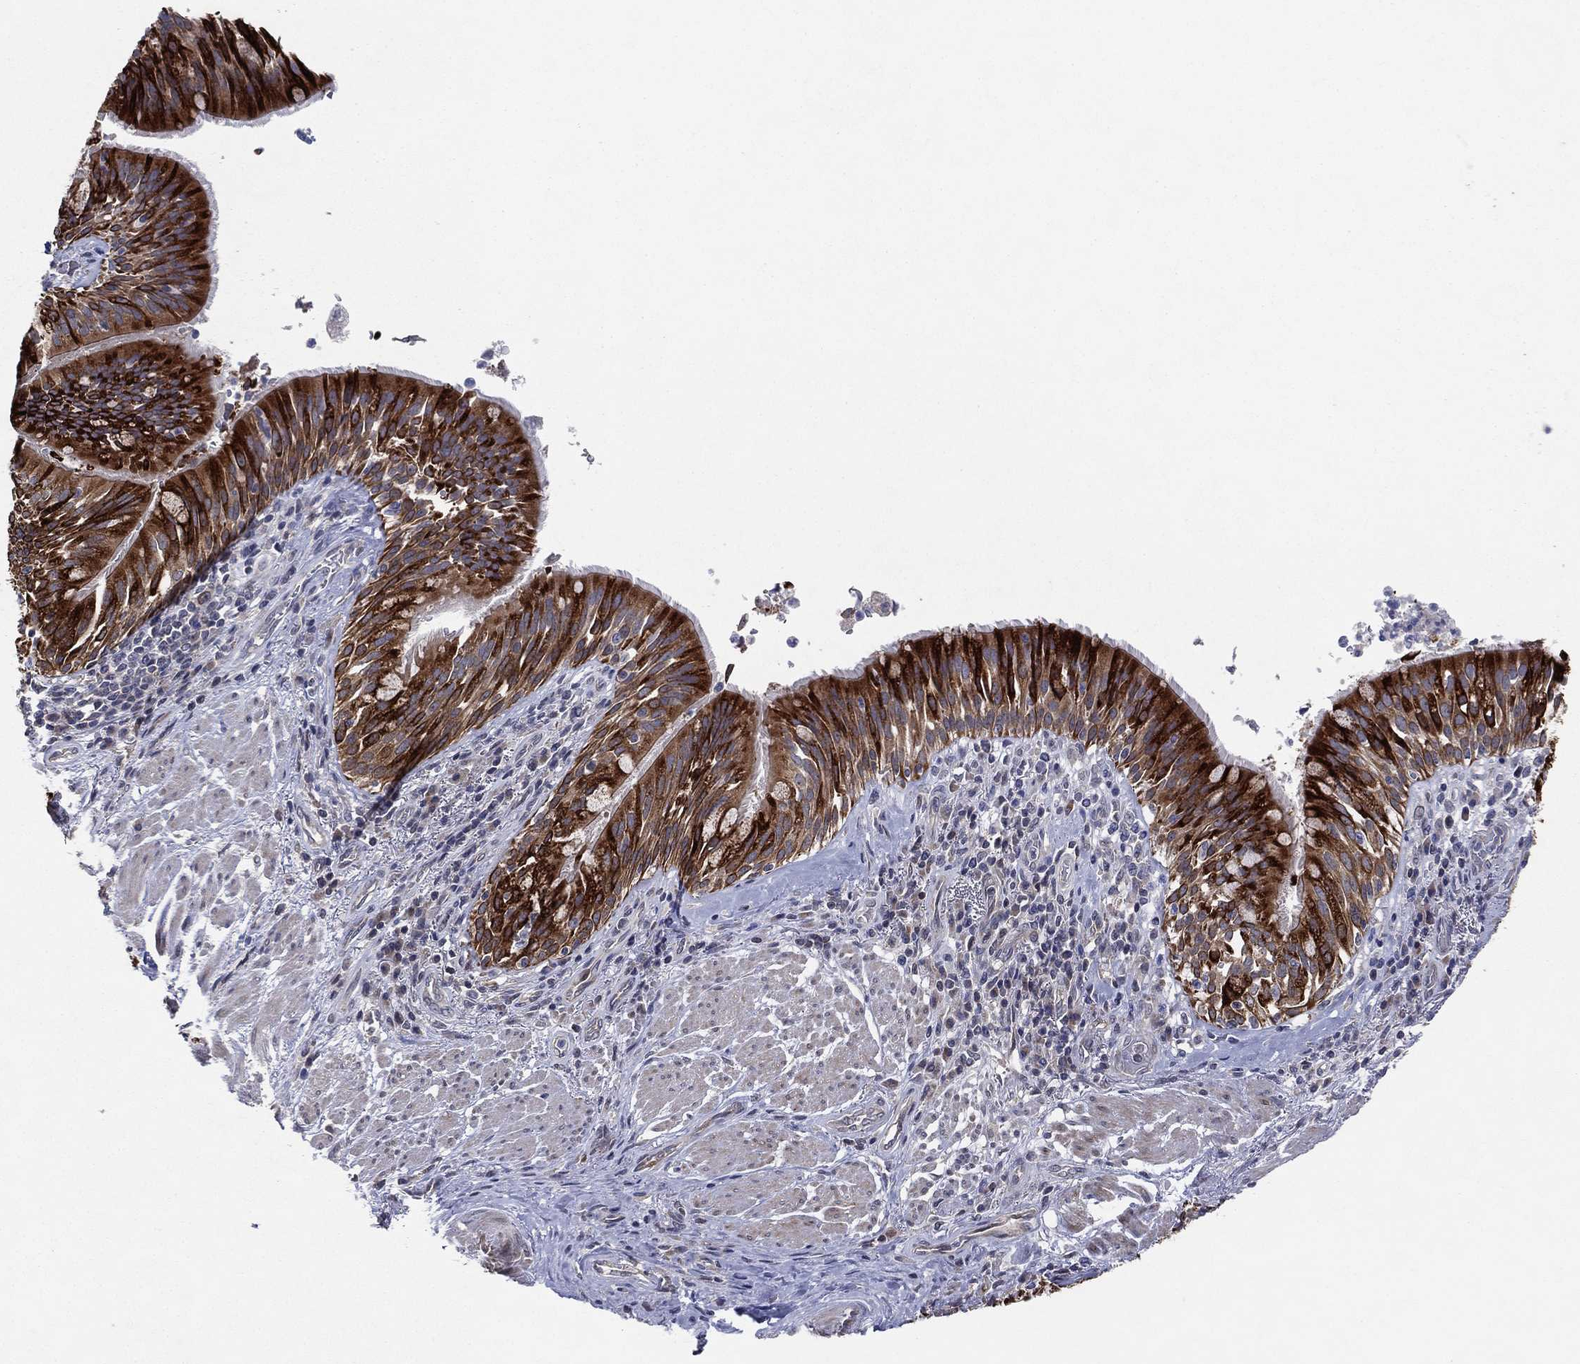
{"staining": {"intensity": "strong", "quantity": ">75%", "location": "cytoplasmic/membranous"}, "tissue": "bronchus", "cell_type": "Respiratory epithelial cells", "image_type": "normal", "snomed": [{"axis": "morphology", "description": "Normal tissue, NOS"}, {"axis": "morphology", "description": "Squamous cell carcinoma, NOS"}, {"axis": "topography", "description": "Bronchus"}, {"axis": "topography", "description": "Lung"}], "caption": "A high-resolution histopathology image shows immunohistochemistry (IHC) staining of unremarkable bronchus, which demonstrates strong cytoplasmic/membranous staining in approximately >75% of respiratory epithelial cells.", "gene": "KAT14", "patient": {"sex": "male", "age": 64}}